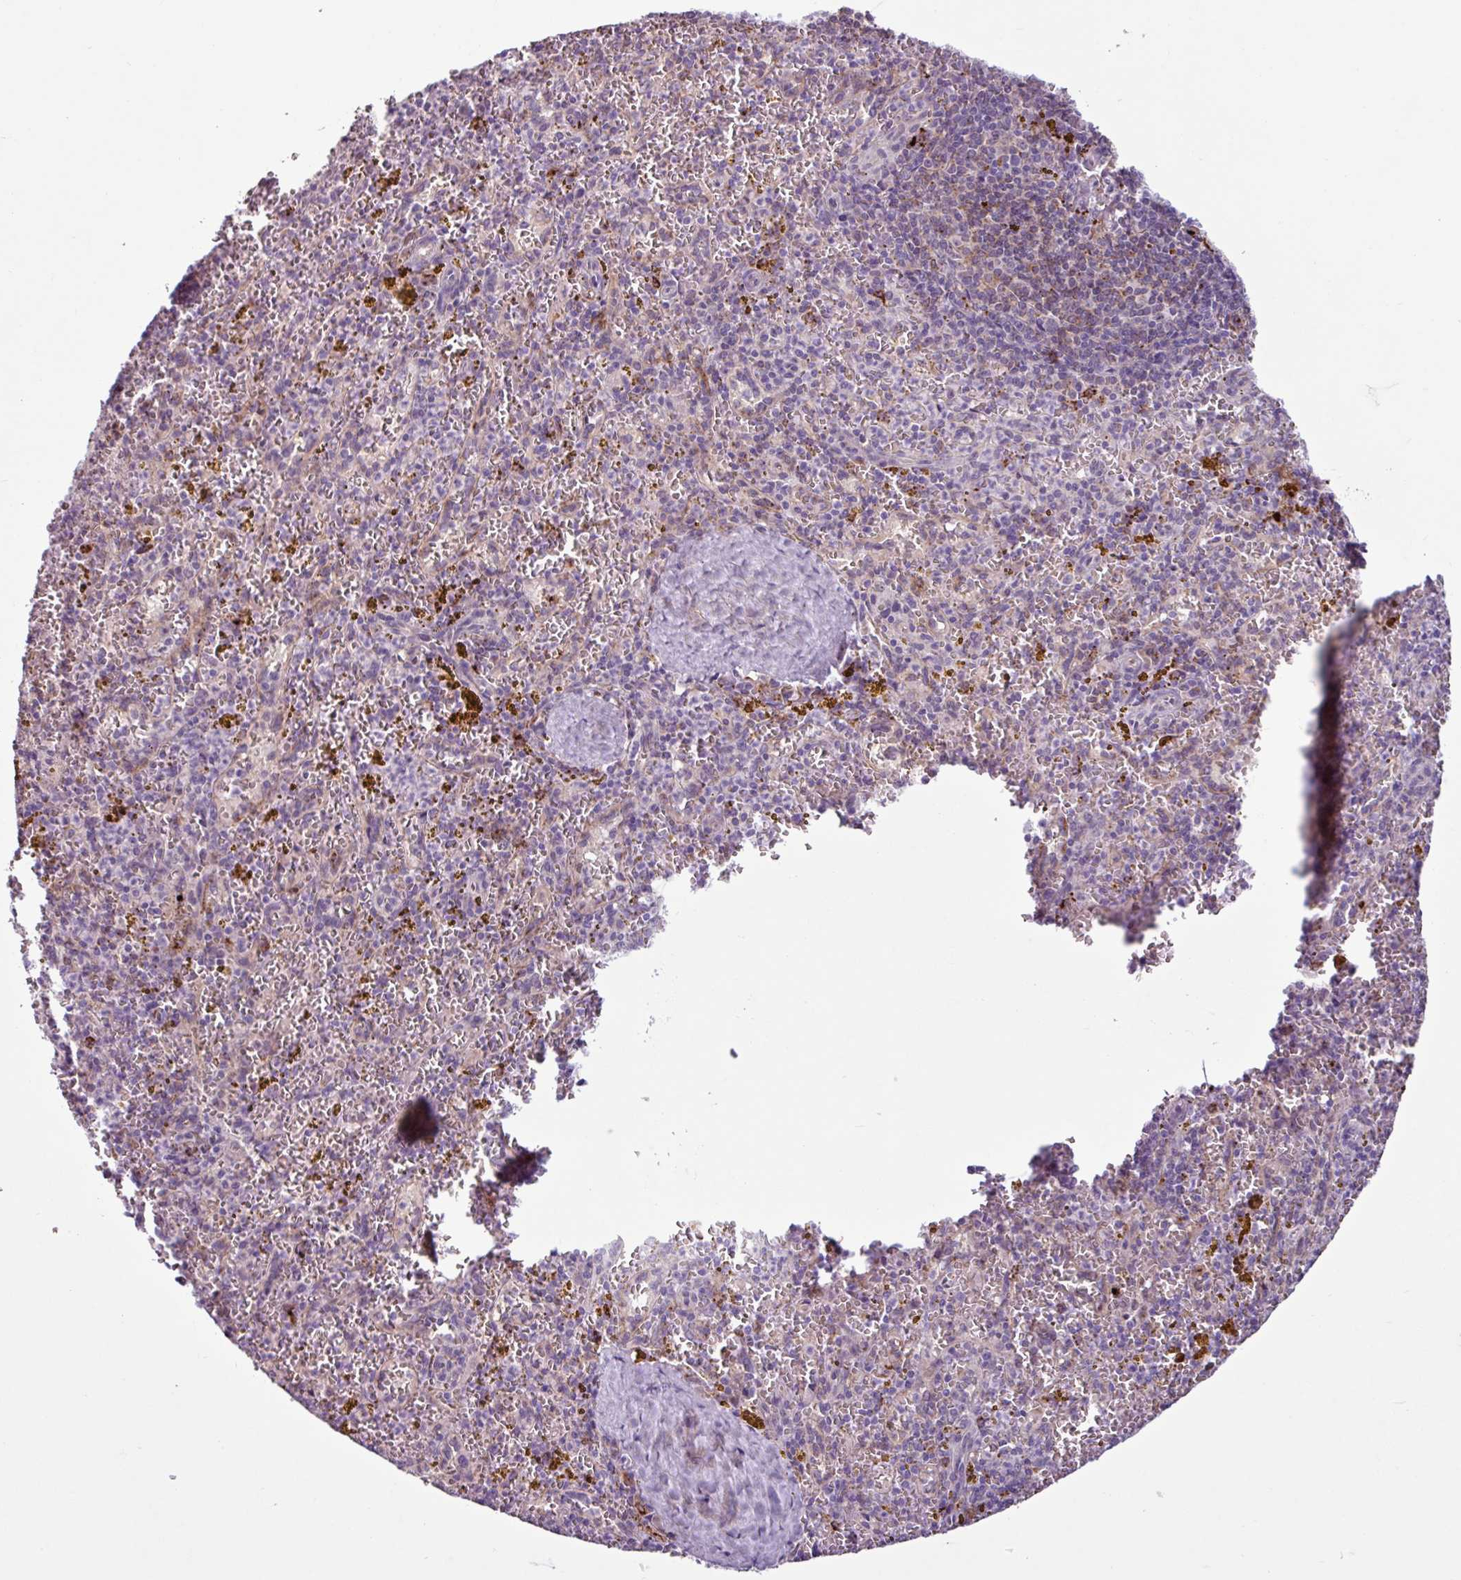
{"staining": {"intensity": "negative", "quantity": "none", "location": "none"}, "tissue": "spleen", "cell_type": "Cells in red pulp", "image_type": "normal", "snomed": [{"axis": "morphology", "description": "Normal tissue, NOS"}, {"axis": "topography", "description": "Spleen"}], "caption": "The micrograph shows no staining of cells in red pulp in benign spleen.", "gene": "C9orf24", "patient": {"sex": "male", "age": 57}}